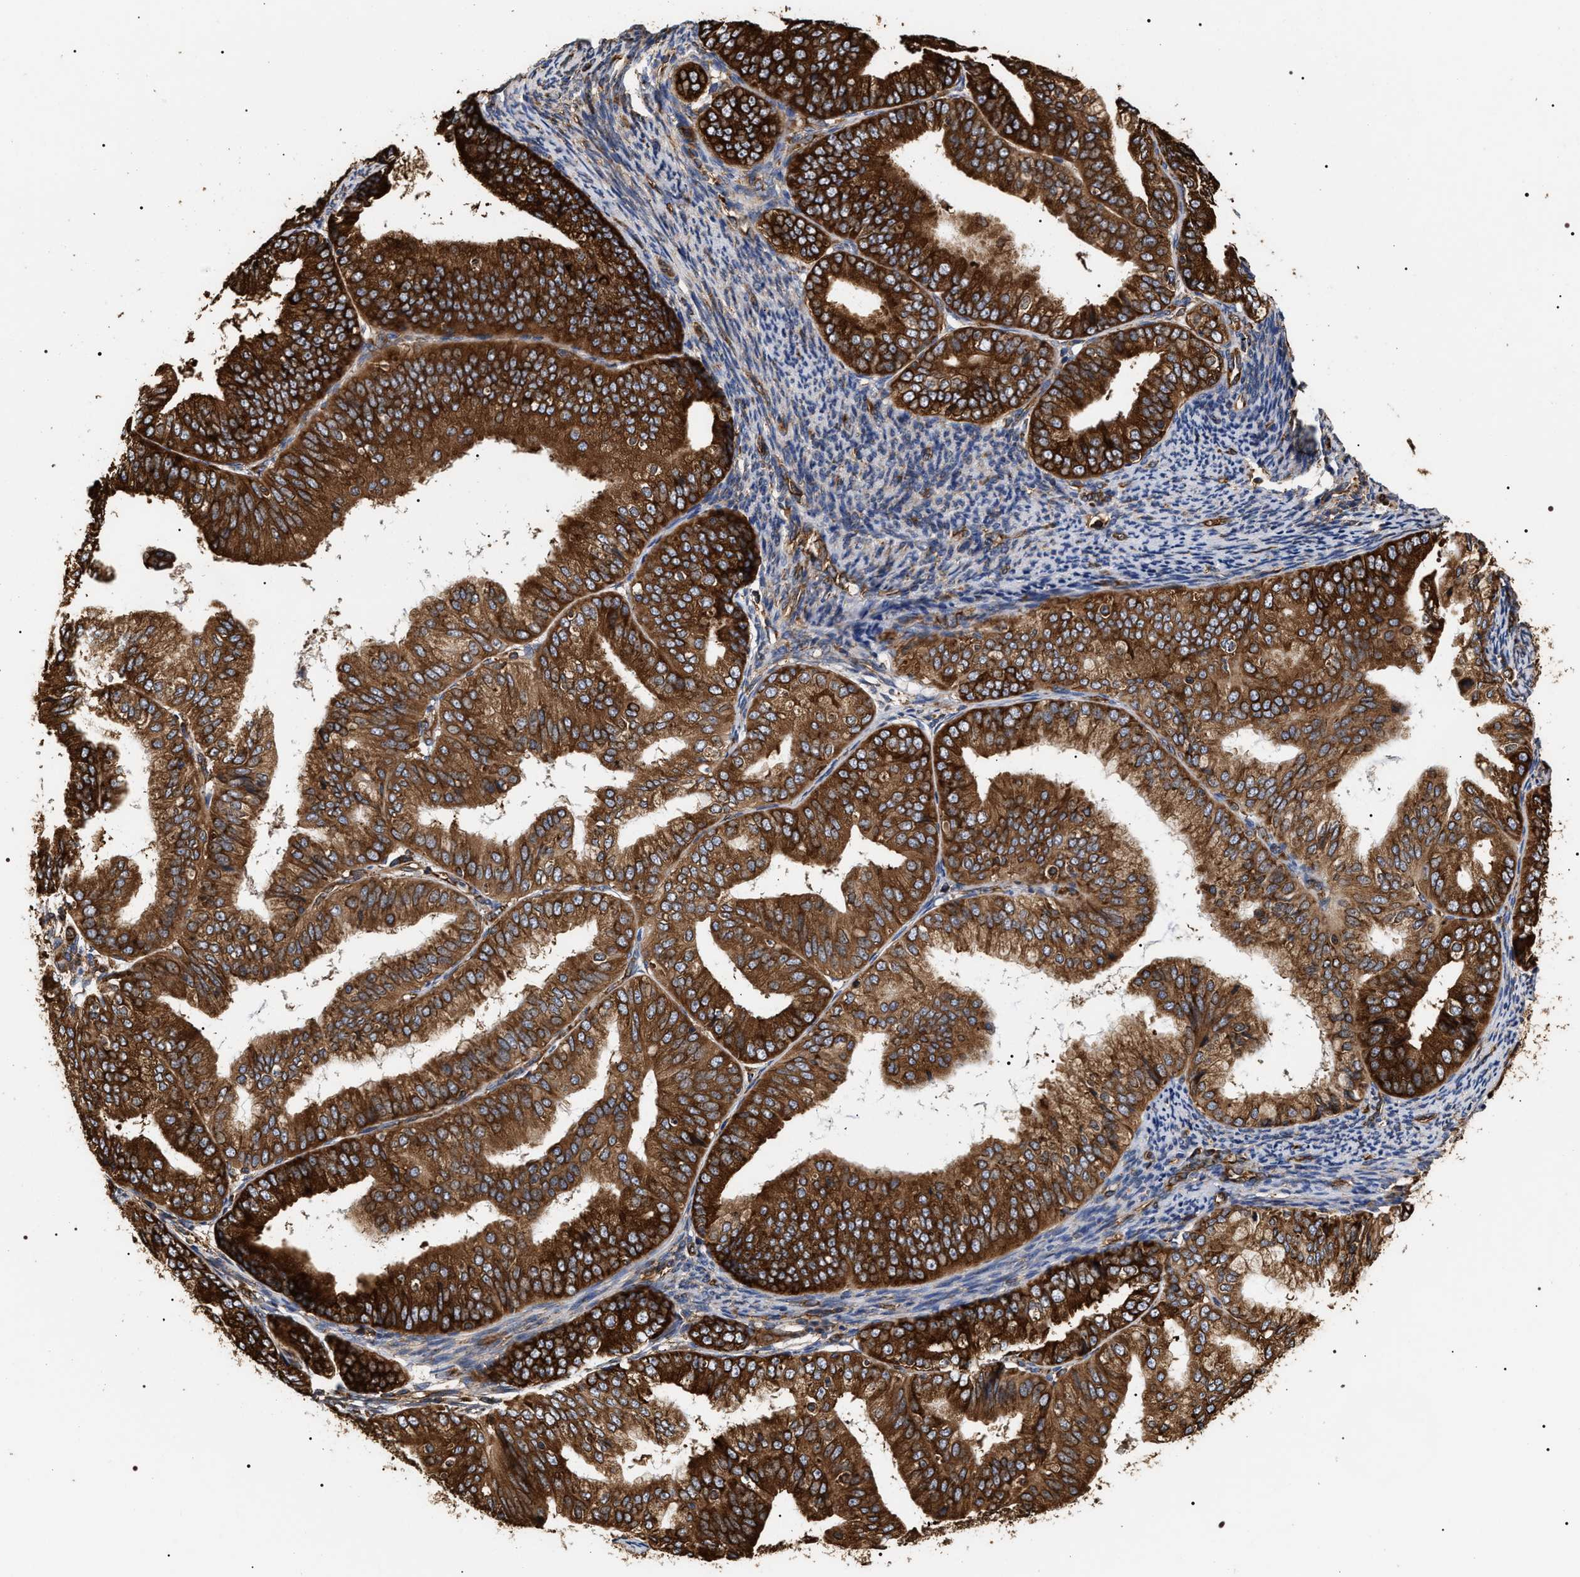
{"staining": {"intensity": "strong", "quantity": ">75%", "location": "cytoplasmic/membranous"}, "tissue": "endometrial cancer", "cell_type": "Tumor cells", "image_type": "cancer", "snomed": [{"axis": "morphology", "description": "Adenocarcinoma, NOS"}, {"axis": "topography", "description": "Endometrium"}], "caption": "Endometrial adenocarcinoma stained with a brown dye displays strong cytoplasmic/membranous positive staining in about >75% of tumor cells.", "gene": "SERBP1", "patient": {"sex": "female", "age": 63}}